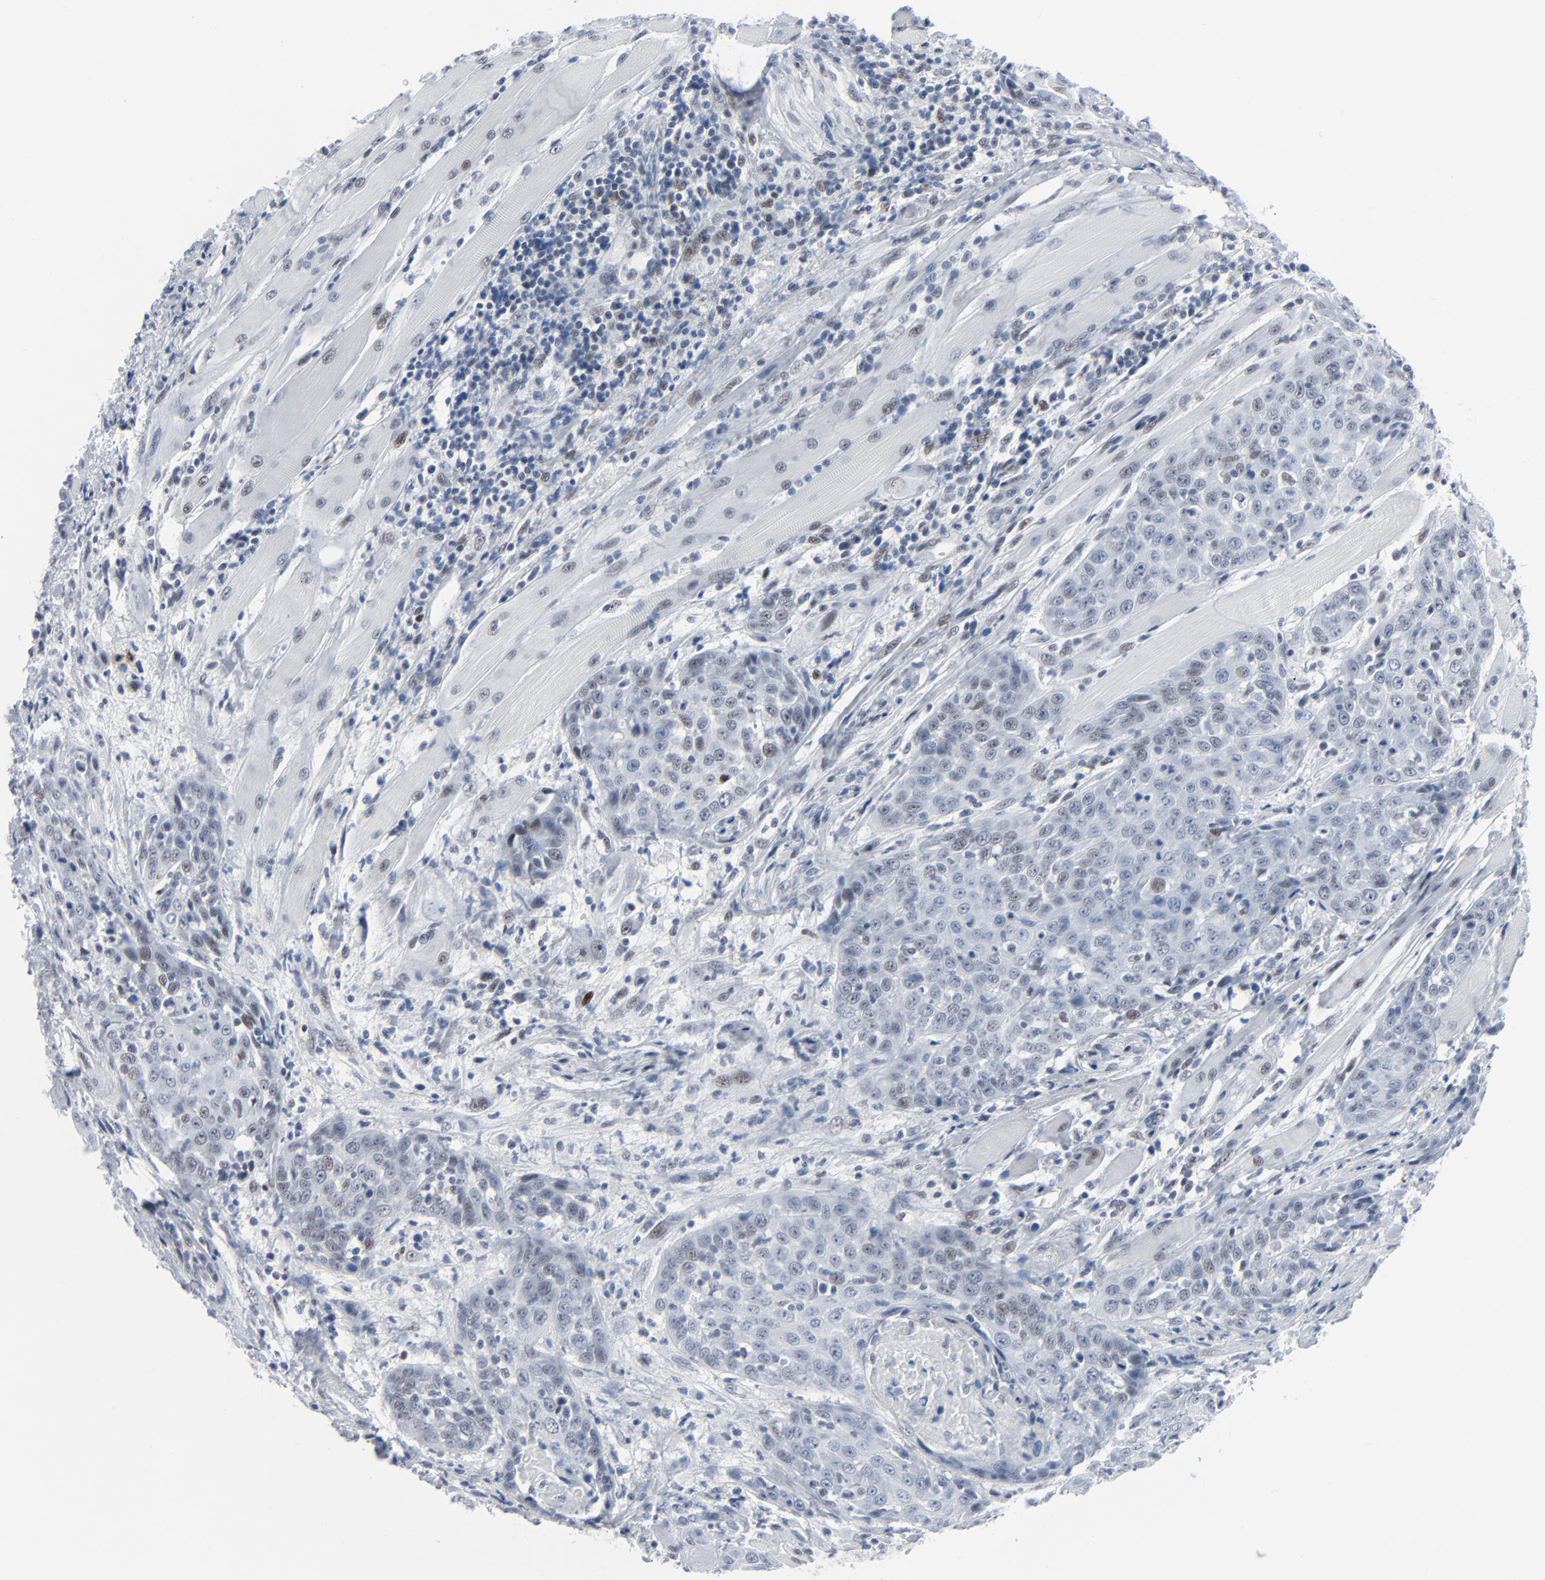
{"staining": {"intensity": "weak", "quantity": "<25%", "location": "nuclear"}, "tissue": "head and neck cancer", "cell_type": "Tumor cells", "image_type": "cancer", "snomed": [{"axis": "morphology", "description": "Squamous cell carcinoma, NOS"}, {"axis": "topography", "description": "Head-Neck"}], "caption": "IHC of human head and neck squamous cell carcinoma reveals no expression in tumor cells.", "gene": "SIRT1", "patient": {"sex": "female", "age": 84}}